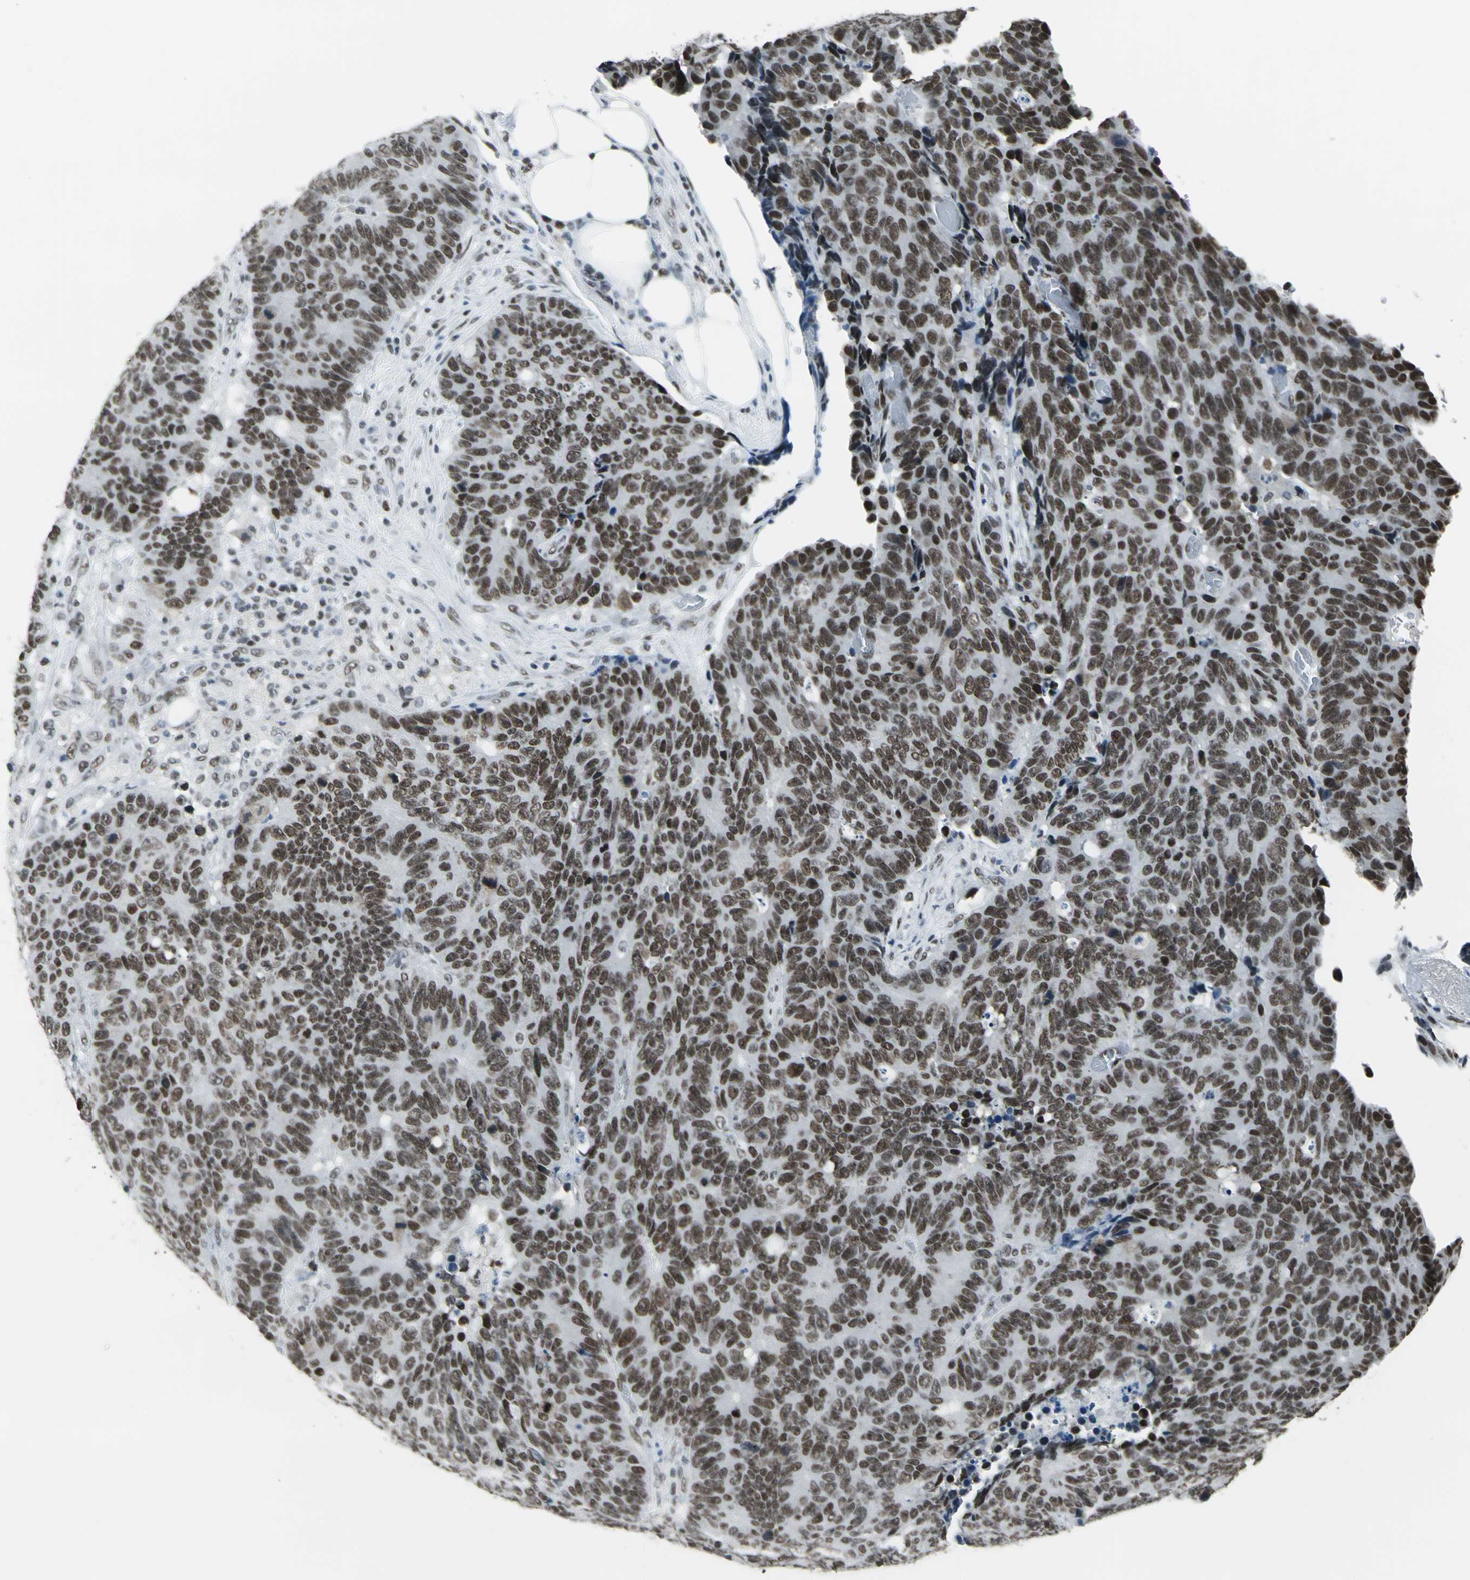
{"staining": {"intensity": "strong", "quantity": ">75%", "location": "nuclear"}, "tissue": "colorectal cancer", "cell_type": "Tumor cells", "image_type": "cancer", "snomed": [{"axis": "morphology", "description": "Adenocarcinoma, NOS"}, {"axis": "topography", "description": "Colon"}], "caption": "Tumor cells exhibit high levels of strong nuclear positivity in about >75% of cells in human colorectal cancer (adenocarcinoma). Ihc stains the protein in brown and the nuclei are stained blue.", "gene": "ADNP", "patient": {"sex": "female", "age": 86}}